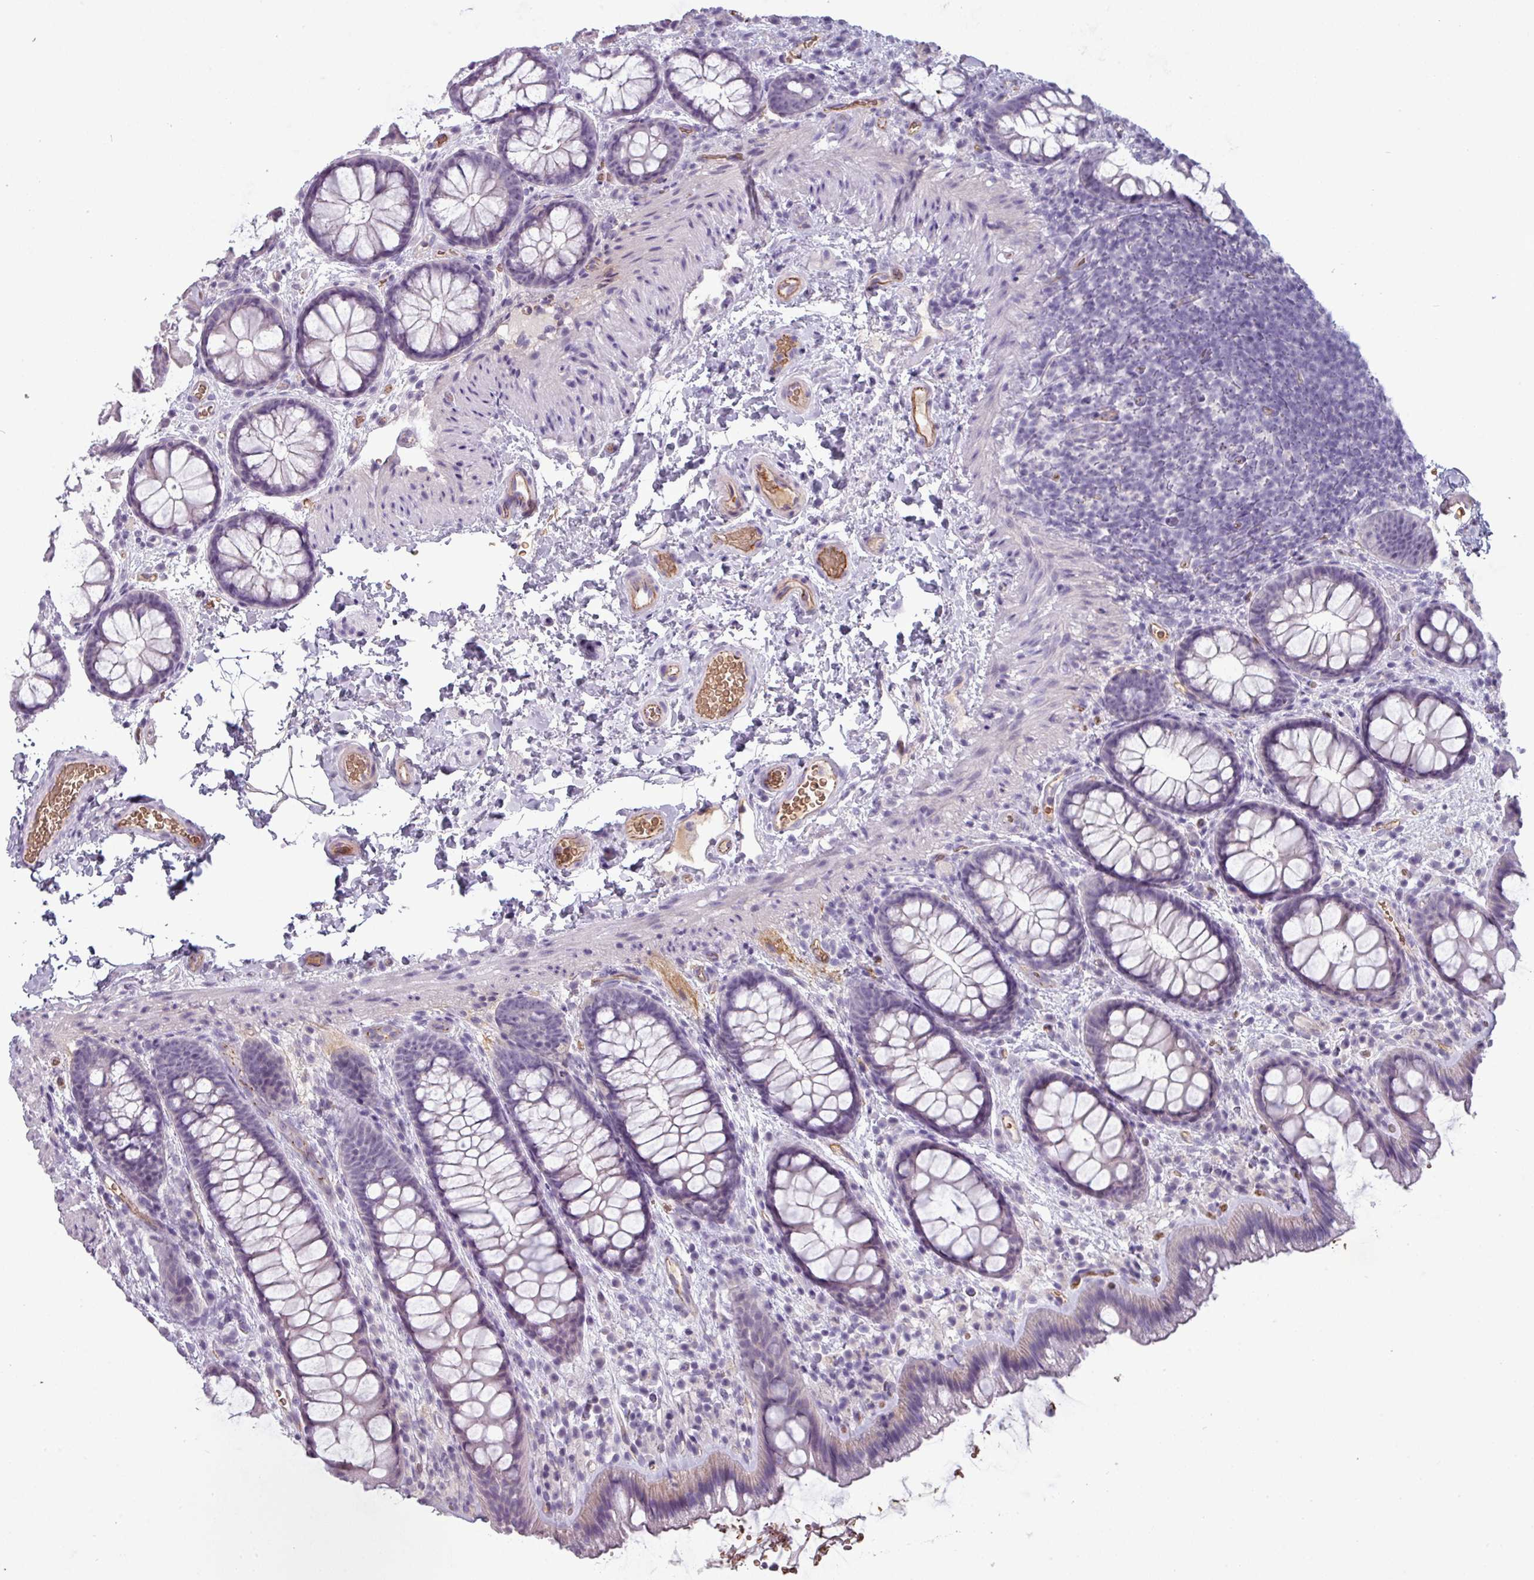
{"staining": {"intensity": "moderate", "quantity": "<25%", "location": "cytoplasmic/membranous"}, "tissue": "colon", "cell_type": "Endothelial cells", "image_type": "normal", "snomed": [{"axis": "morphology", "description": "Normal tissue, NOS"}, {"axis": "topography", "description": "Colon"}], "caption": "Immunohistochemical staining of benign colon exhibits moderate cytoplasmic/membranous protein expression in about <25% of endothelial cells.", "gene": "AREL1", "patient": {"sex": "male", "age": 46}}